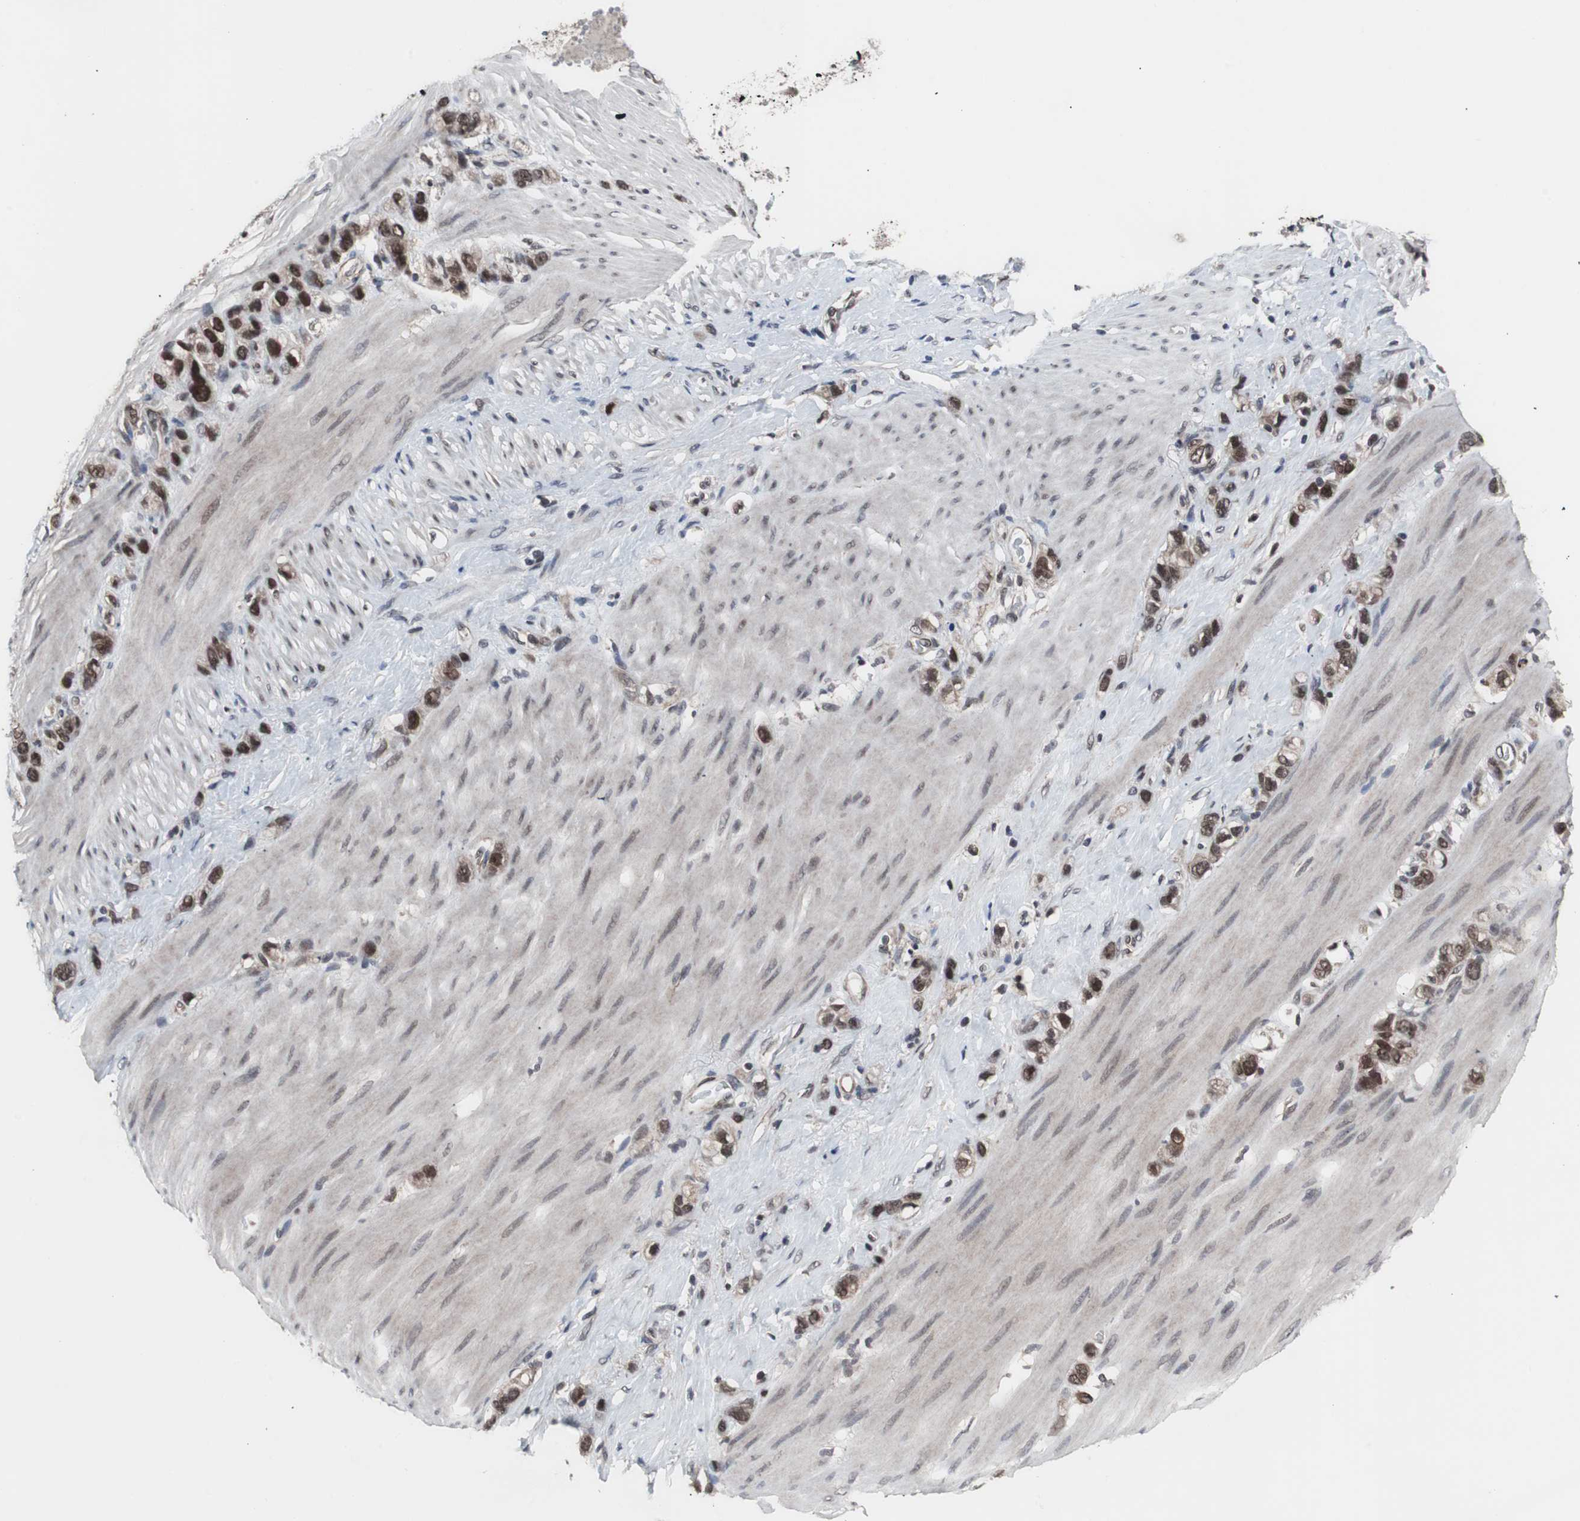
{"staining": {"intensity": "strong", "quantity": ">75%", "location": "cytoplasmic/membranous,nuclear"}, "tissue": "stomach cancer", "cell_type": "Tumor cells", "image_type": "cancer", "snomed": [{"axis": "morphology", "description": "Normal tissue, NOS"}, {"axis": "morphology", "description": "Adenocarcinoma, NOS"}, {"axis": "morphology", "description": "Adenocarcinoma, High grade"}, {"axis": "topography", "description": "Stomach, upper"}, {"axis": "topography", "description": "Stomach"}], "caption": "This is an image of immunohistochemistry staining of stomach cancer, which shows strong expression in the cytoplasmic/membranous and nuclear of tumor cells.", "gene": "GTF2F2", "patient": {"sex": "female", "age": 65}}